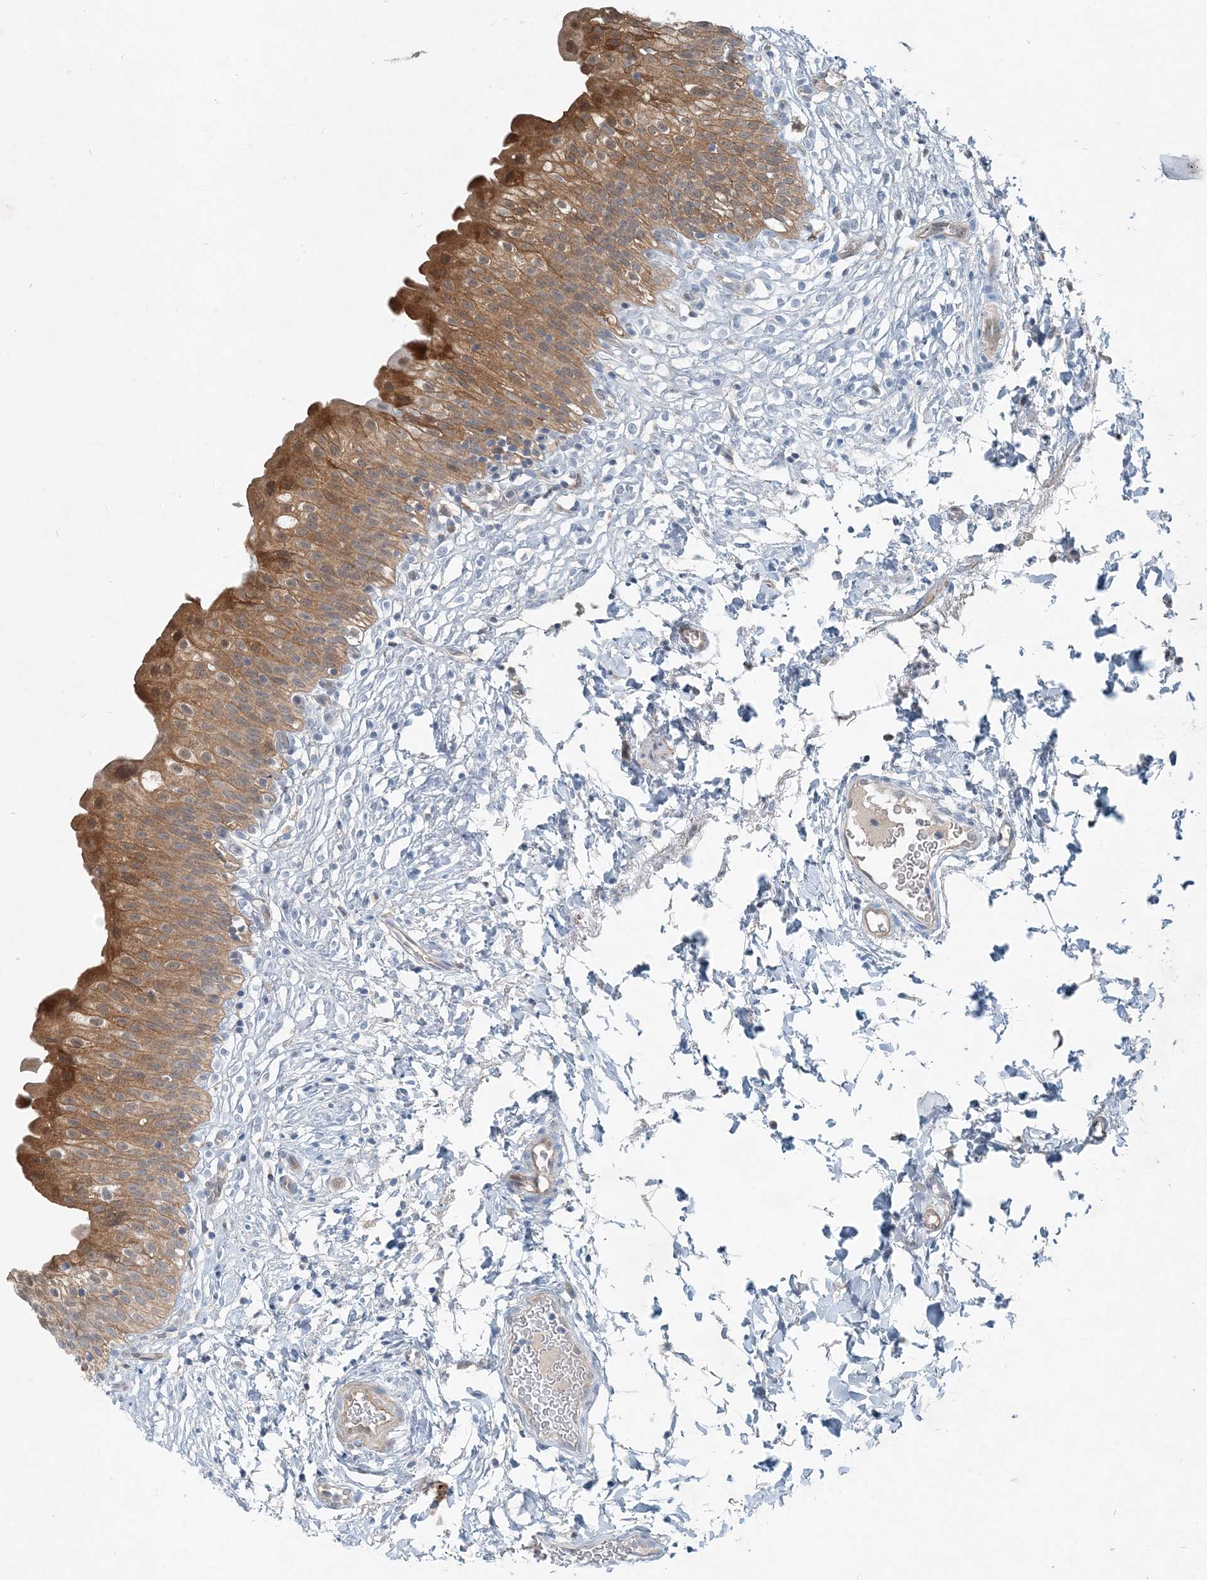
{"staining": {"intensity": "moderate", "quantity": ">75%", "location": "cytoplasmic/membranous"}, "tissue": "urinary bladder", "cell_type": "Urothelial cells", "image_type": "normal", "snomed": [{"axis": "morphology", "description": "Normal tissue, NOS"}, {"axis": "topography", "description": "Urinary bladder"}], "caption": "Urinary bladder stained with DAB (3,3'-diaminobenzidine) immunohistochemistry reveals medium levels of moderate cytoplasmic/membranous expression in approximately >75% of urothelial cells.", "gene": "ARMH1", "patient": {"sex": "male", "age": 55}}